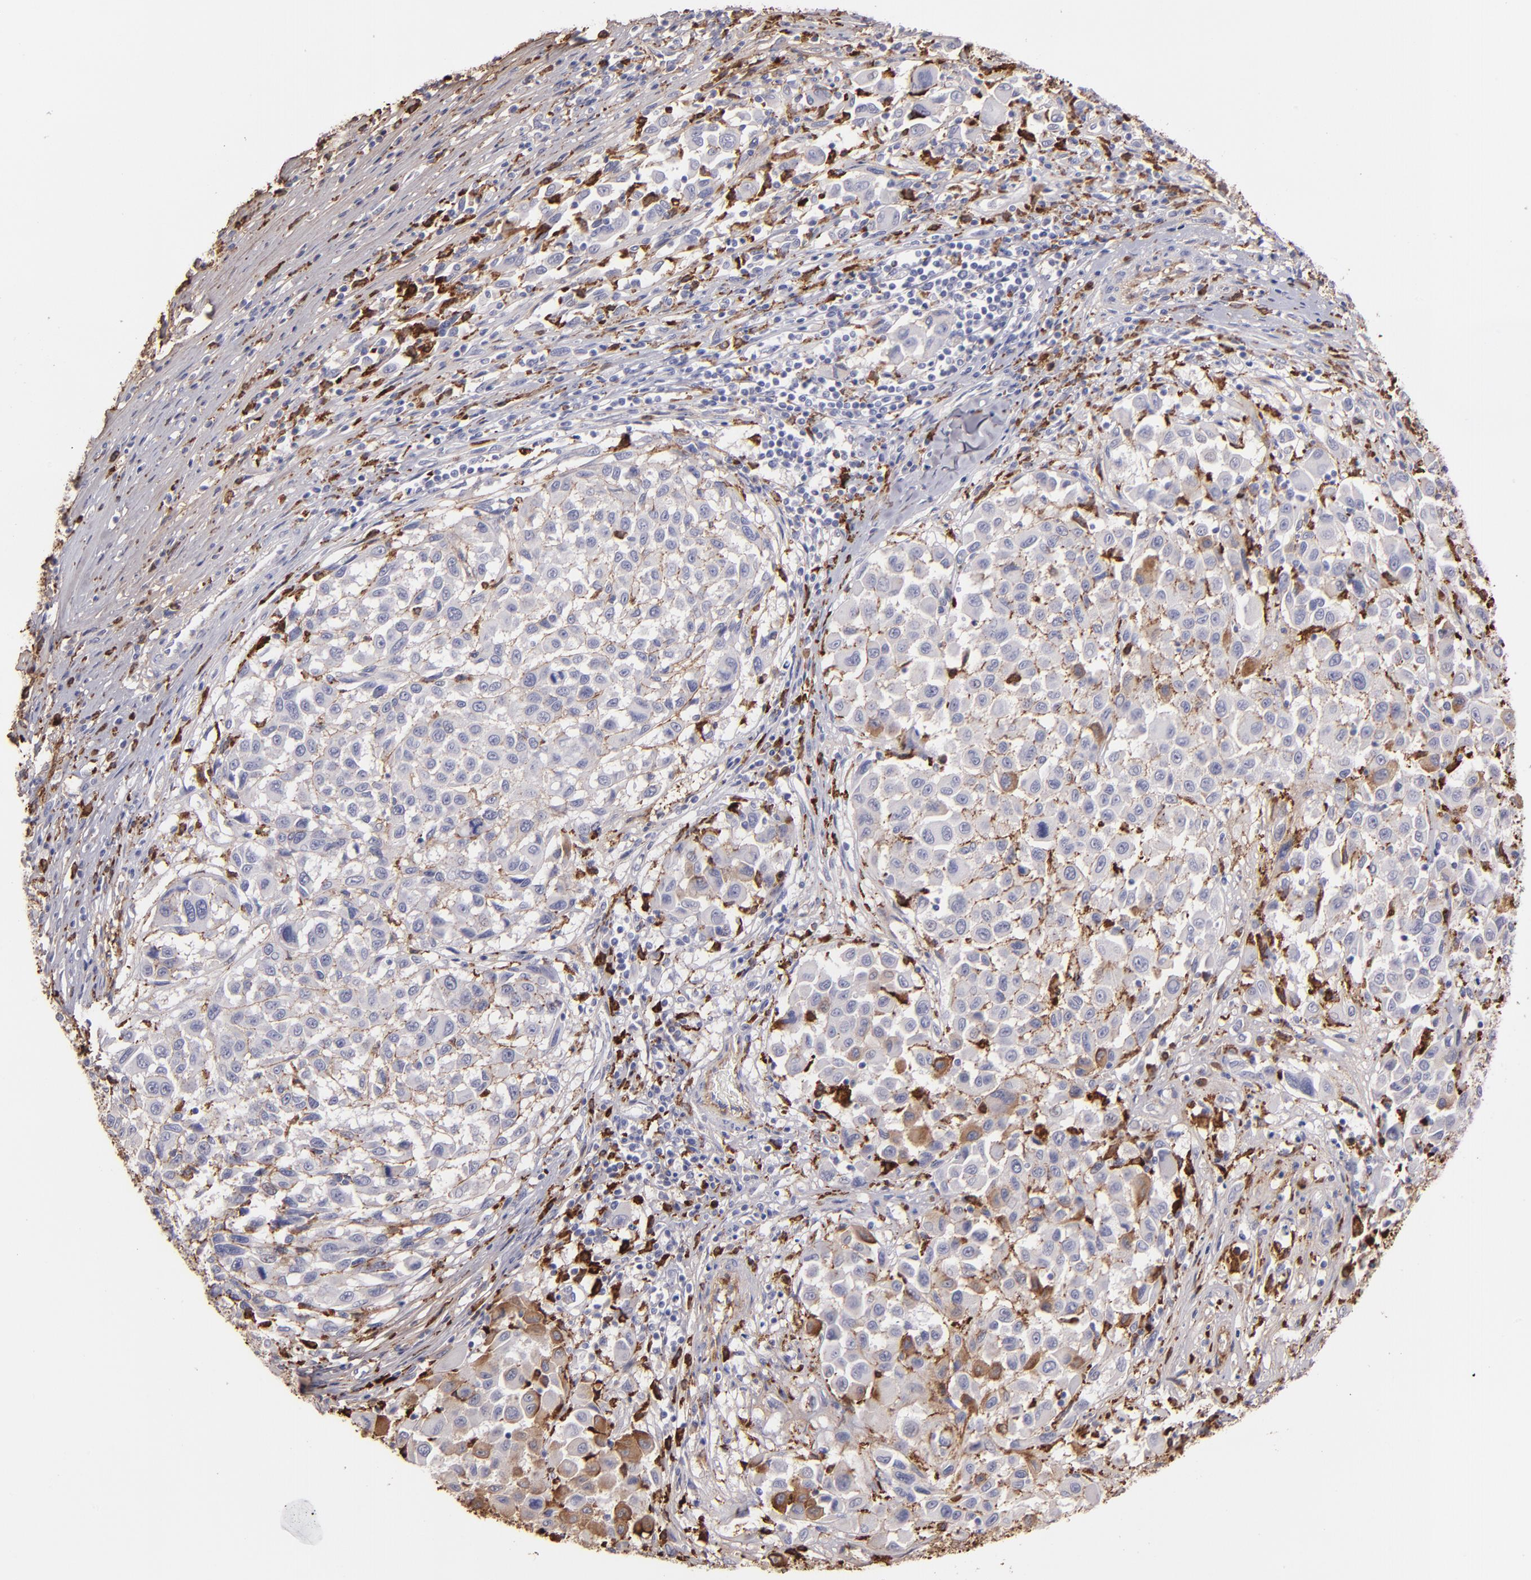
{"staining": {"intensity": "weak", "quantity": "<25%", "location": "cytoplasmic/membranous"}, "tissue": "melanoma", "cell_type": "Tumor cells", "image_type": "cancer", "snomed": [{"axis": "morphology", "description": "Malignant melanoma, Metastatic site"}, {"axis": "topography", "description": "Lymph node"}], "caption": "Melanoma stained for a protein using IHC demonstrates no expression tumor cells.", "gene": "C1QA", "patient": {"sex": "male", "age": 61}}